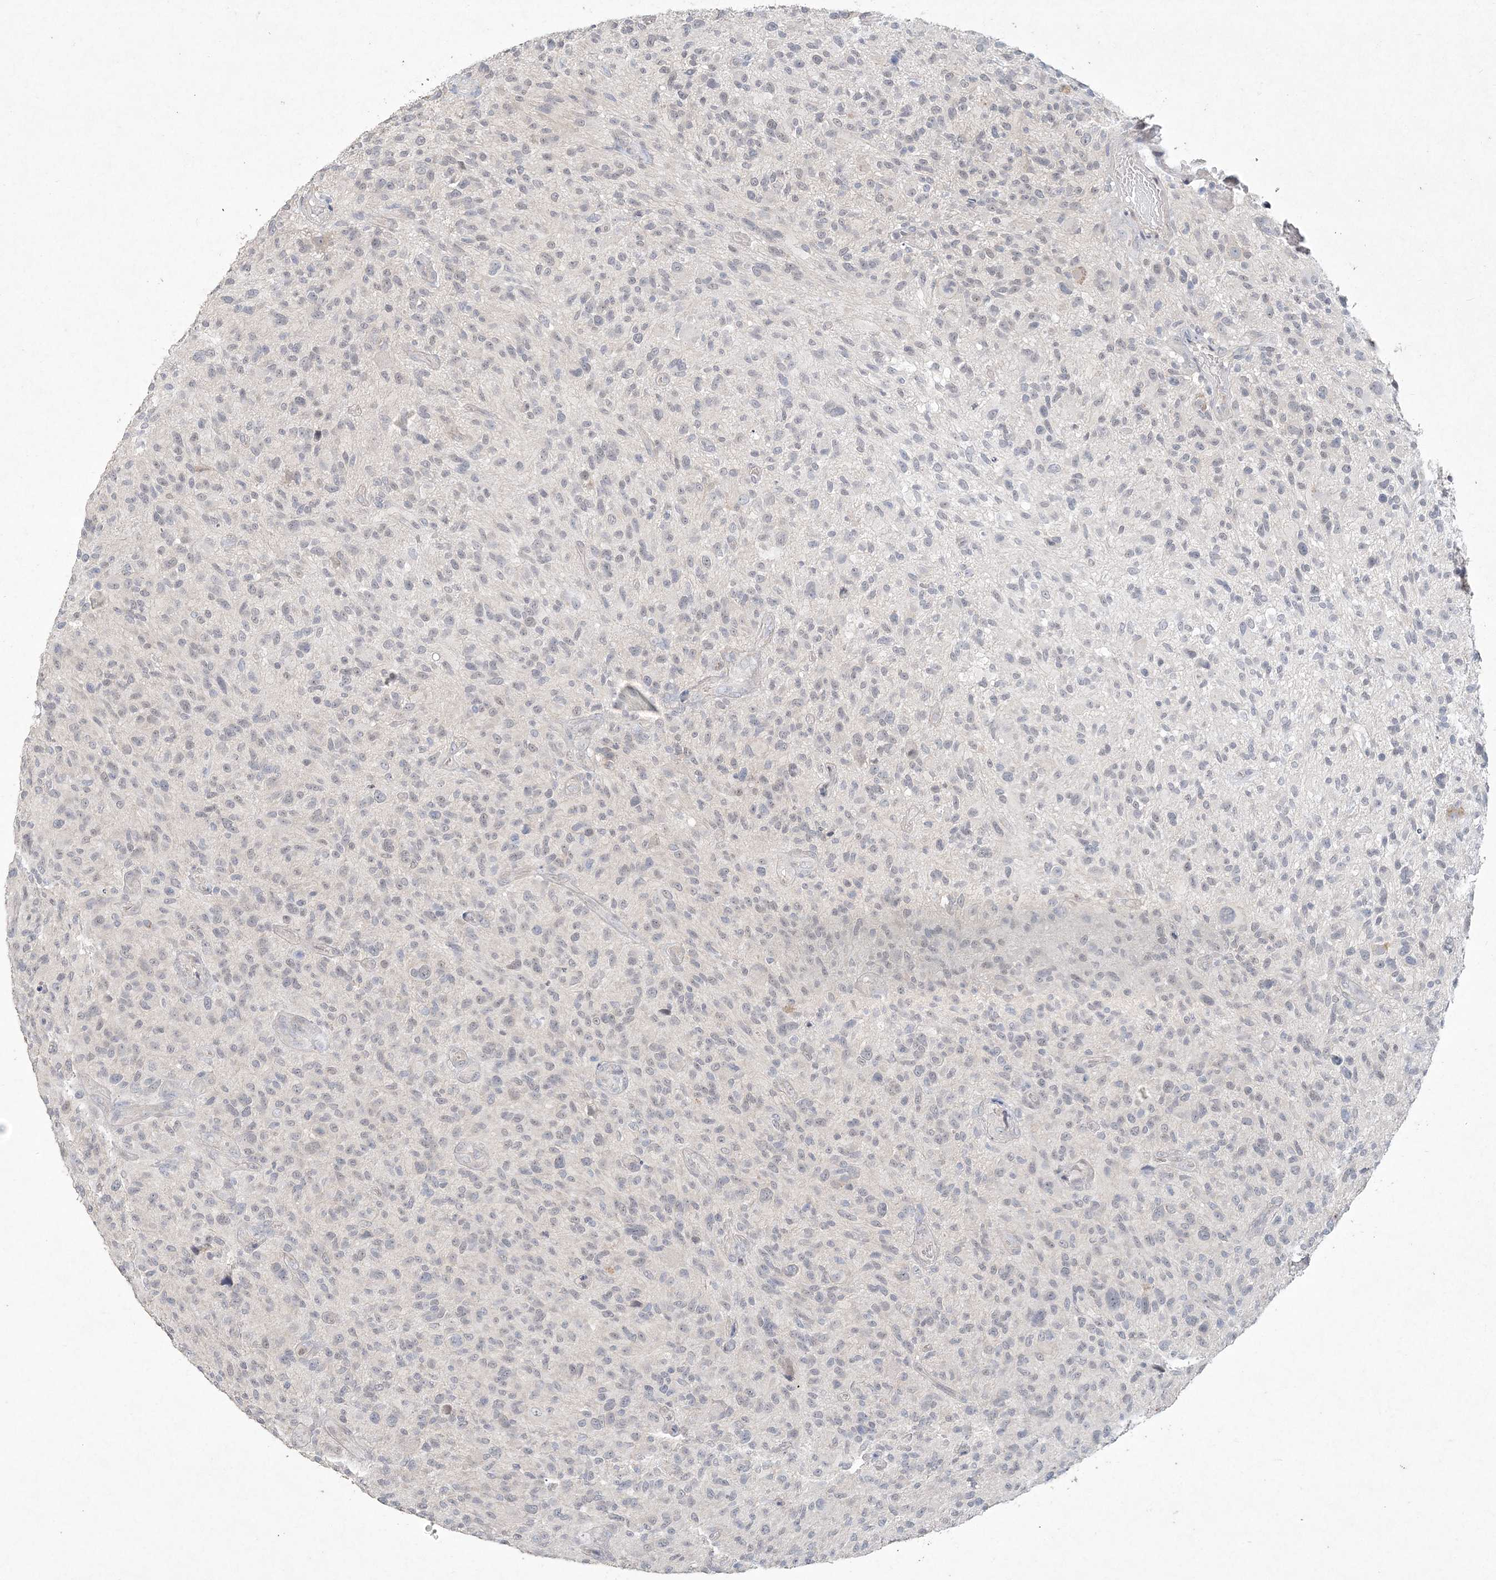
{"staining": {"intensity": "negative", "quantity": "none", "location": "none"}, "tissue": "glioma", "cell_type": "Tumor cells", "image_type": "cancer", "snomed": [{"axis": "morphology", "description": "Glioma, malignant, High grade"}, {"axis": "topography", "description": "Brain"}], "caption": "Human high-grade glioma (malignant) stained for a protein using IHC demonstrates no staining in tumor cells.", "gene": "DNAH5", "patient": {"sex": "male", "age": 47}}